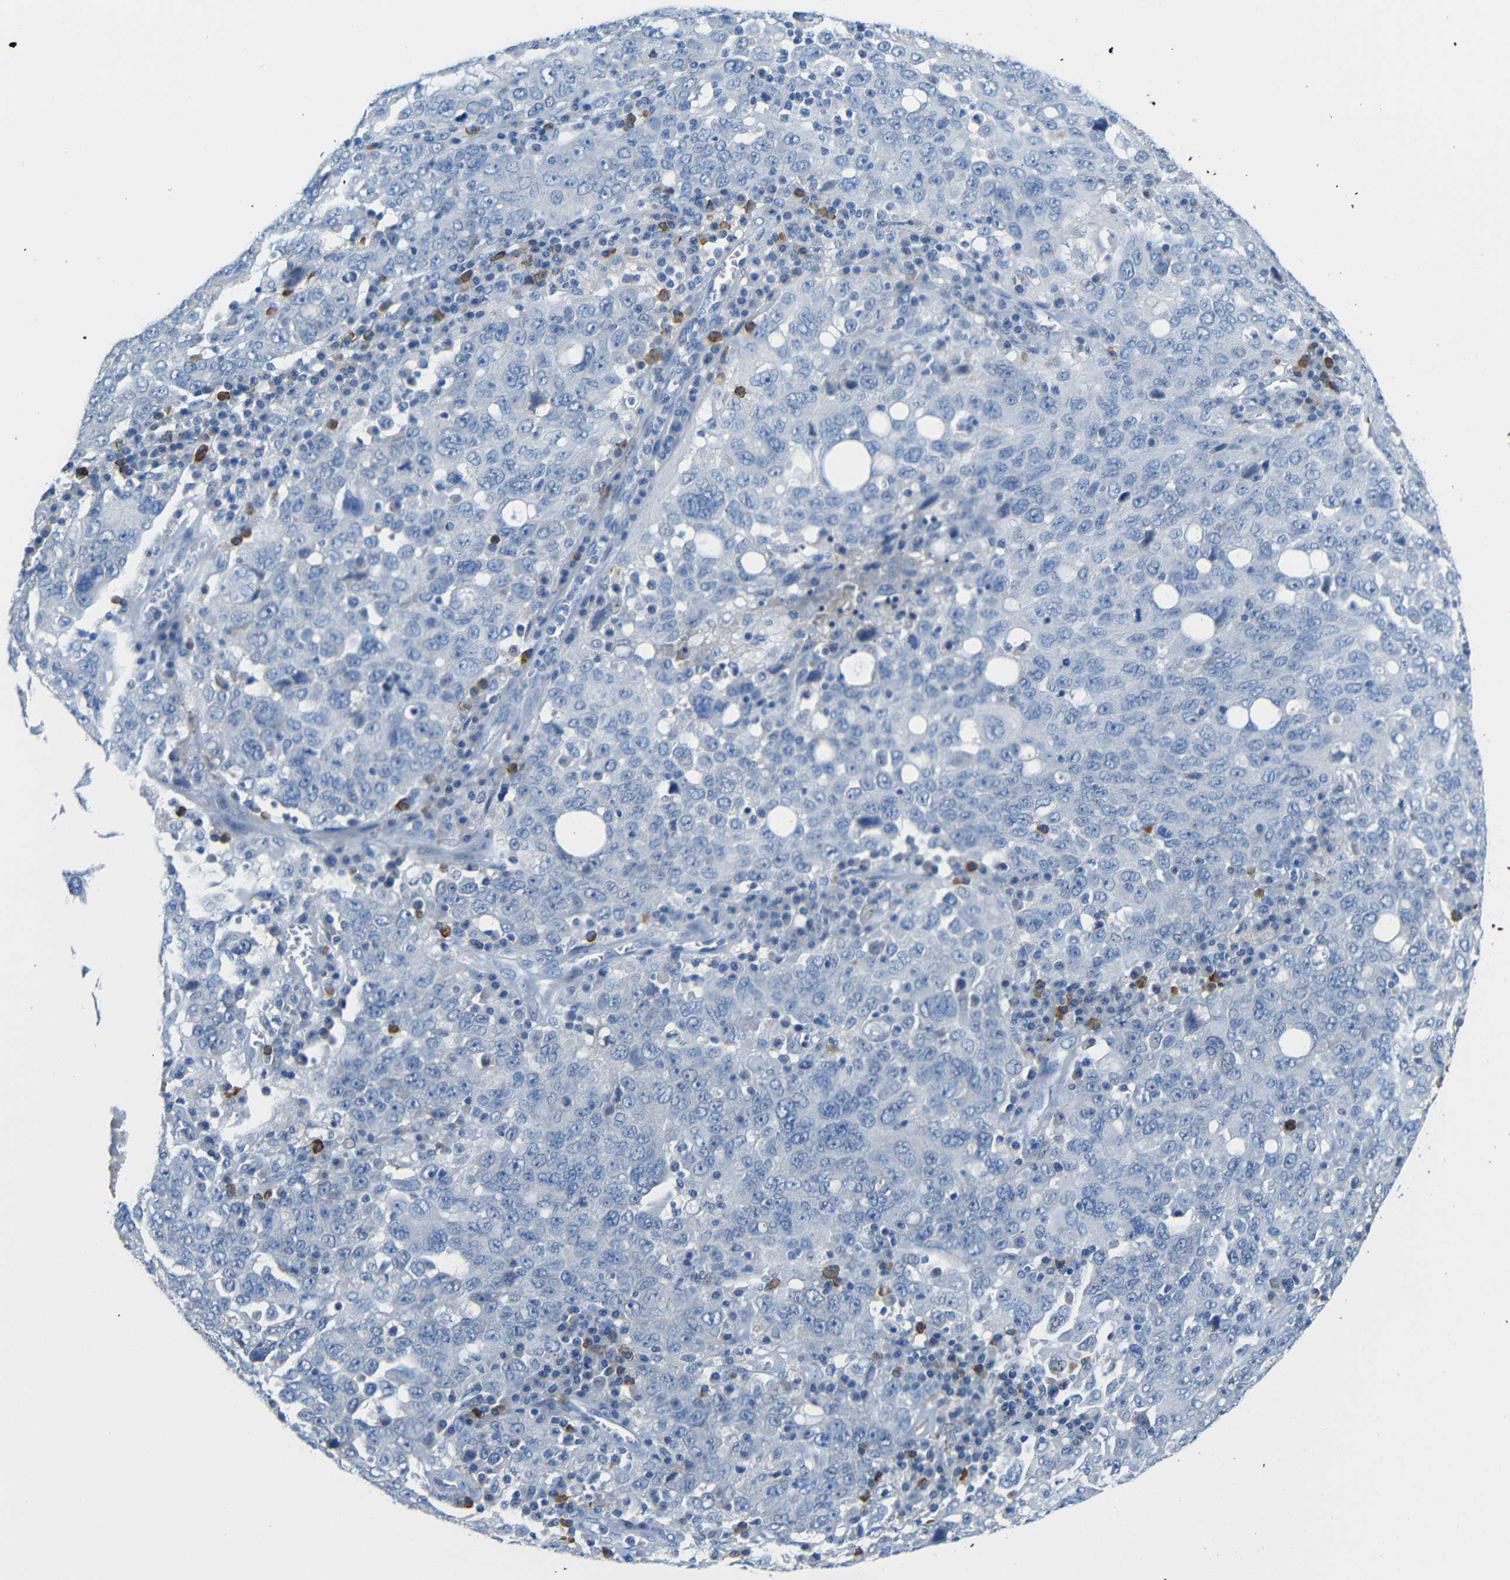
{"staining": {"intensity": "negative", "quantity": "none", "location": "none"}, "tissue": "ovarian cancer", "cell_type": "Tumor cells", "image_type": "cancer", "snomed": [{"axis": "morphology", "description": "Carcinoma, endometroid"}, {"axis": "topography", "description": "Ovary"}], "caption": "Photomicrograph shows no significant protein positivity in tumor cells of ovarian endometroid carcinoma. The staining is performed using DAB (3,3'-diaminobenzidine) brown chromogen with nuclei counter-stained in using hematoxylin.", "gene": "NEGR1", "patient": {"sex": "female", "age": 62}}